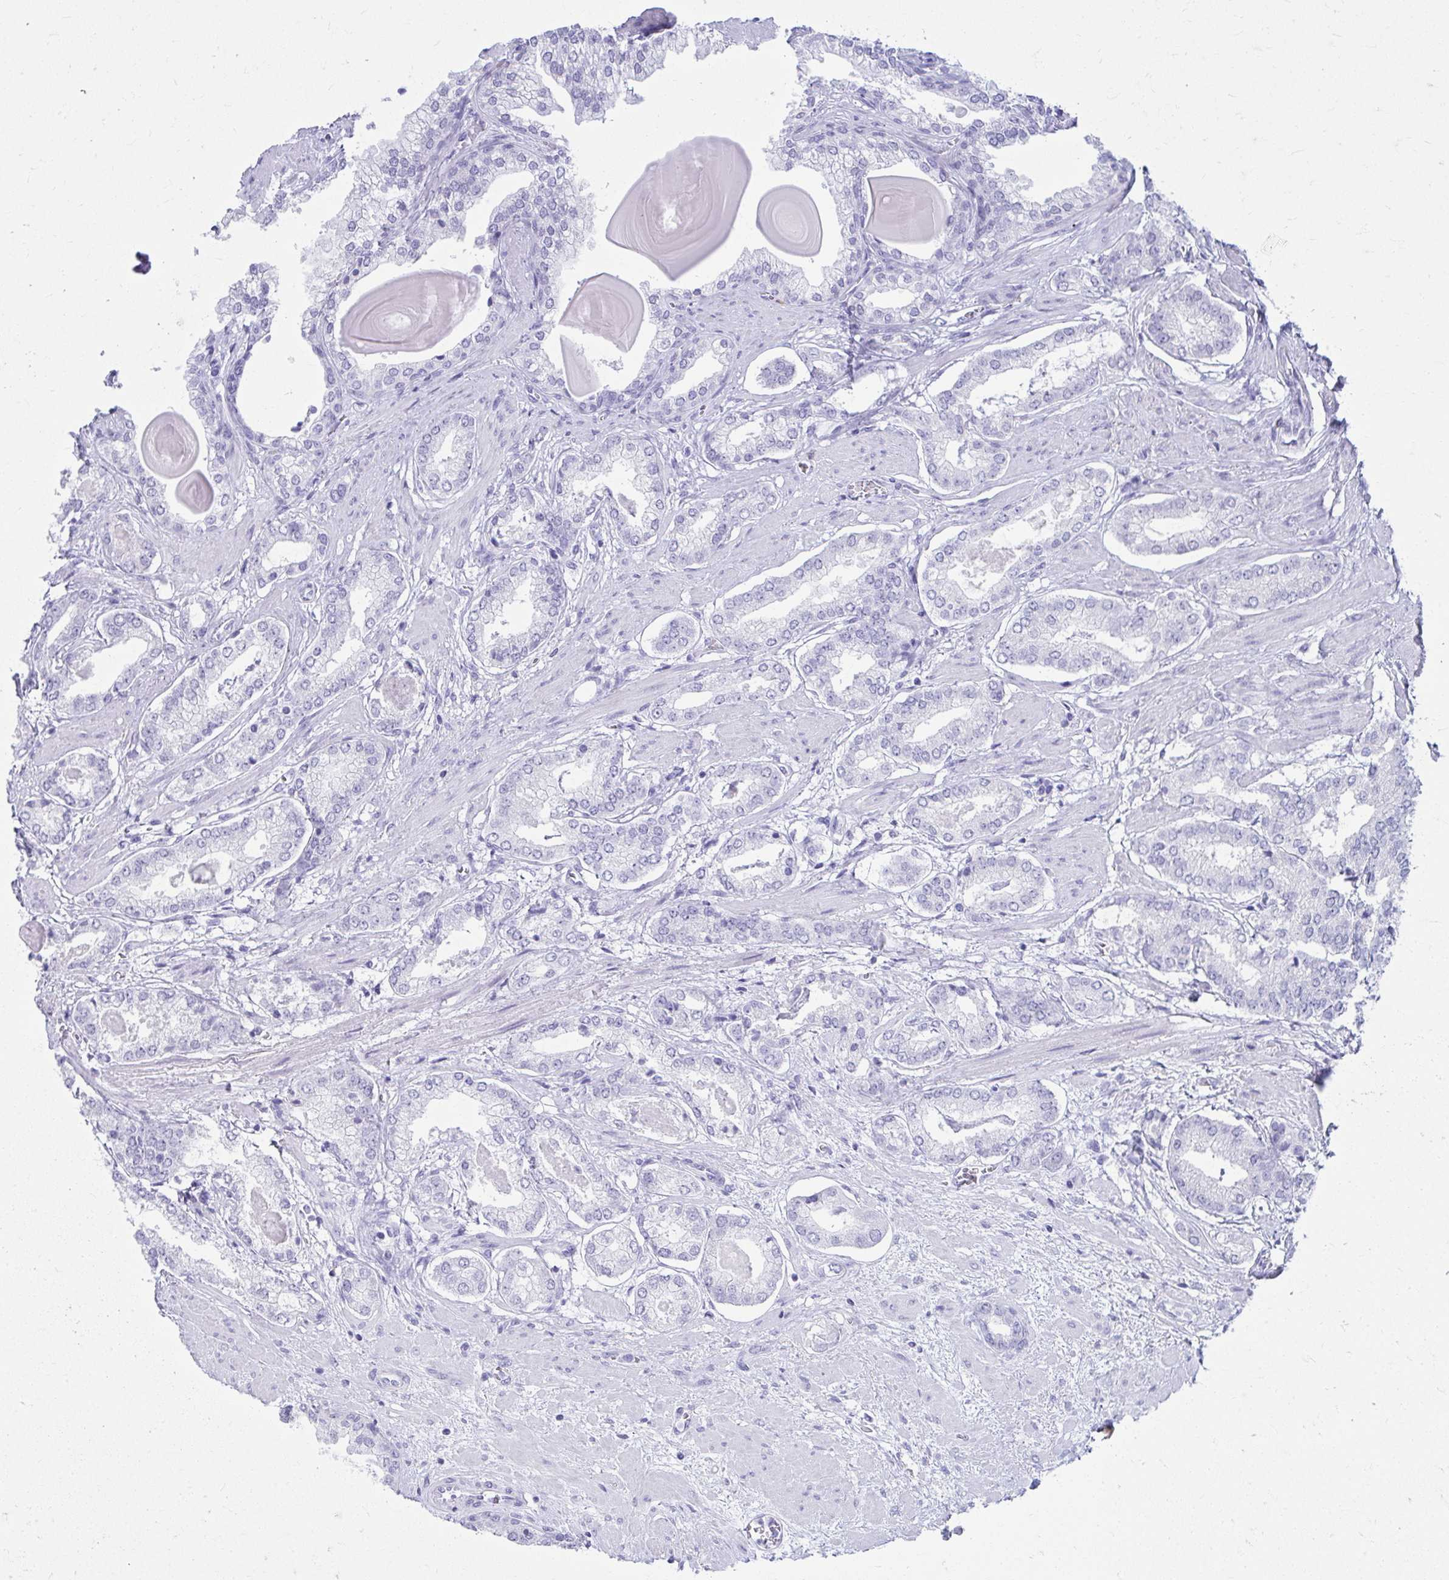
{"staining": {"intensity": "negative", "quantity": "none", "location": "none"}, "tissue": "prostate cancer", "cell_type": "Tumor cells", "image_type": "cancer", "snomed": [{"axis": "morphology", "description": "Adenocarcinoma, Low grade"}, {"axis": "topography", "description": "Prostate"}], "caption": "IHC of prostate low-grade adenocarcinoma exhibits no staining in tumor cells.", "gene": "ATP4B", "patient": {"sex": "male", "age": 64}}